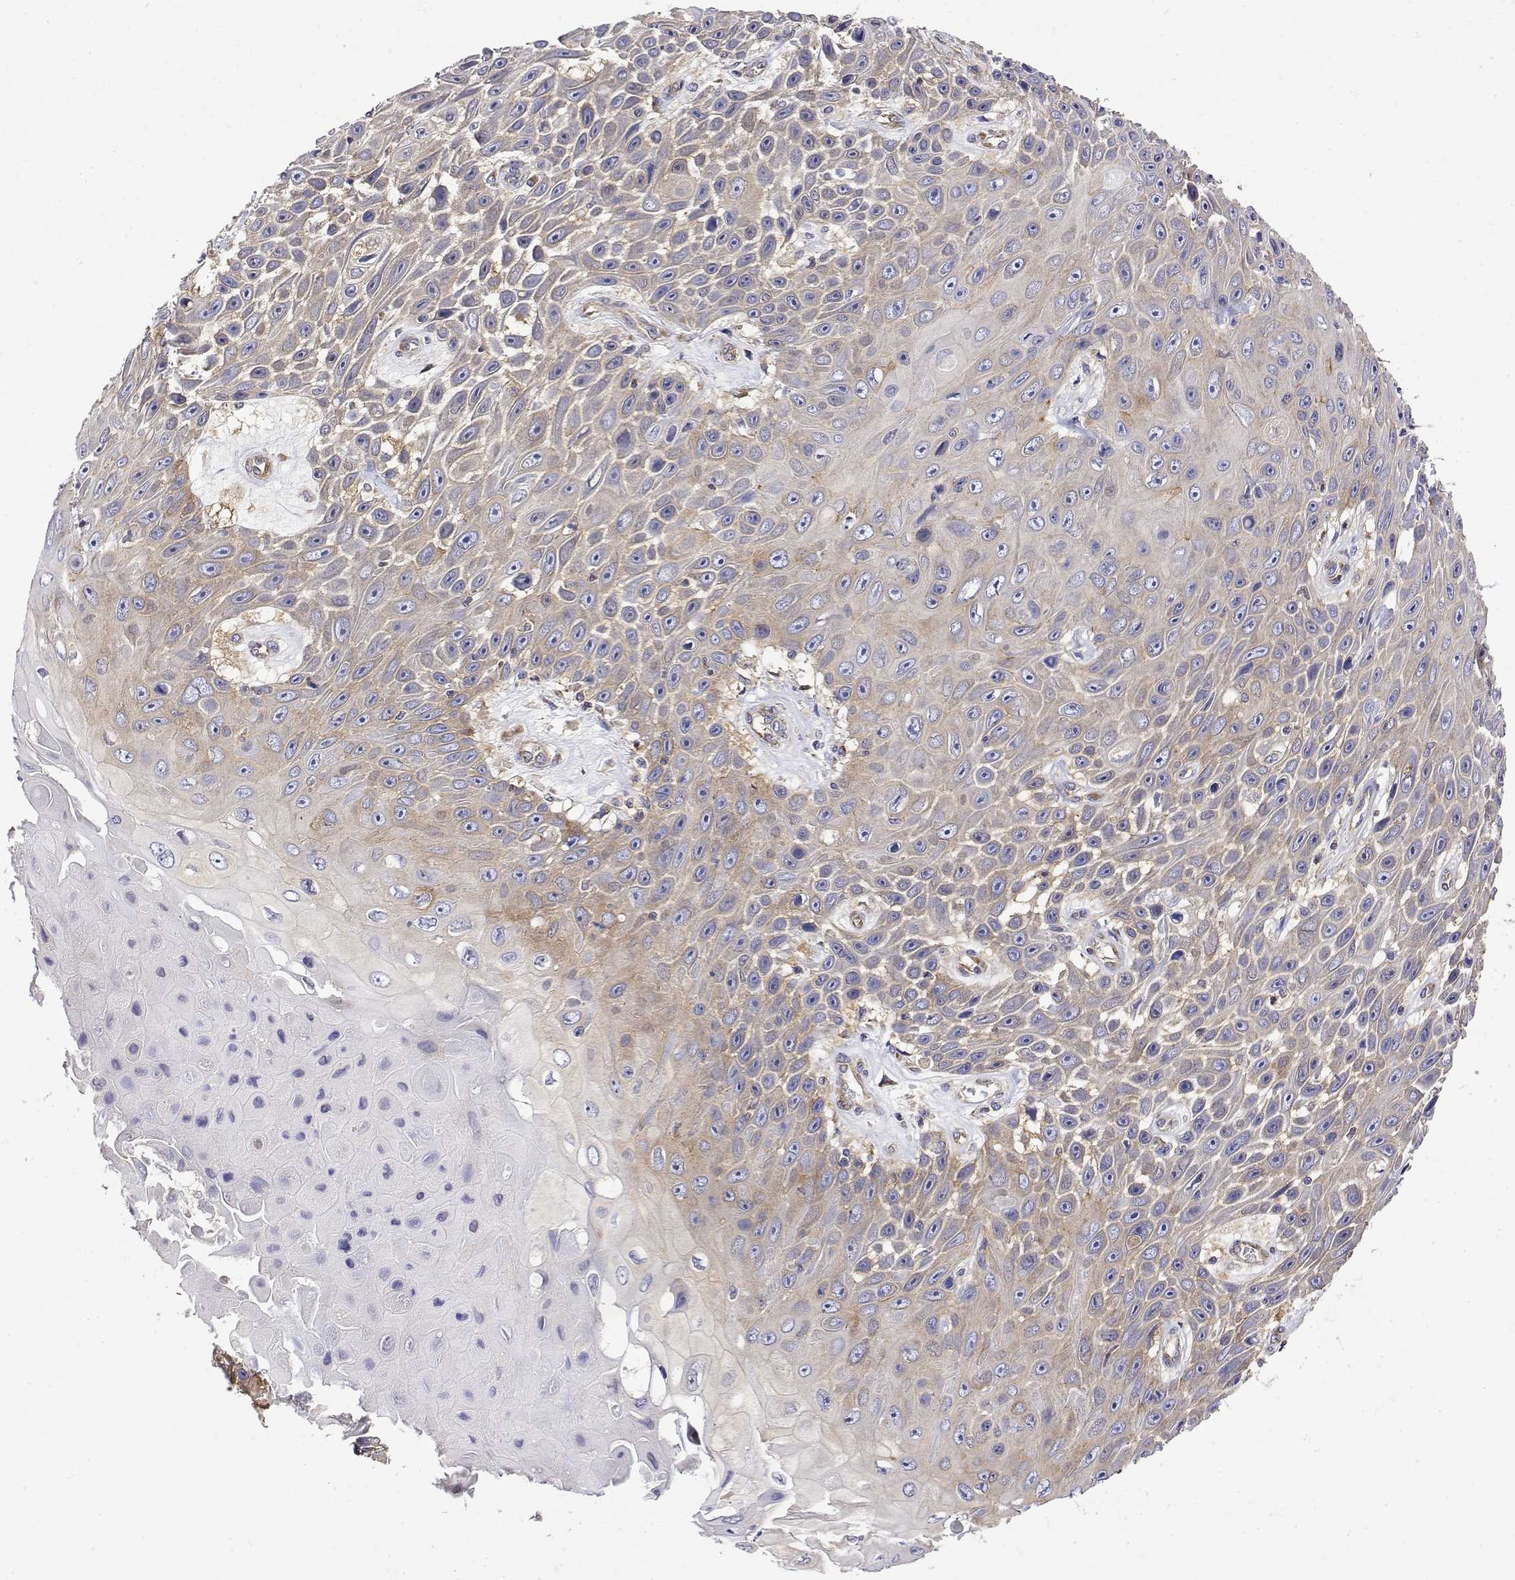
{"staining": {"intensity": "weak", "quantity": "<25%", "location": "cytoplasmic/membranous"}, "tissue": "skin cancer", "cell_type": "Tumor cells", "image_type": "cancer", "snomed": [{"axis": "morphology", "description": "Squamous cell carcinoma, NOS"}, {"axis": "topography", "description": "Skin"}], "caption": "This is an IHC image of human squamous cell carcinoma (skin). There is no positivity in tumor cells.", "gene": "EEF1G", "patient": {"sex": "male", "age": 82}}